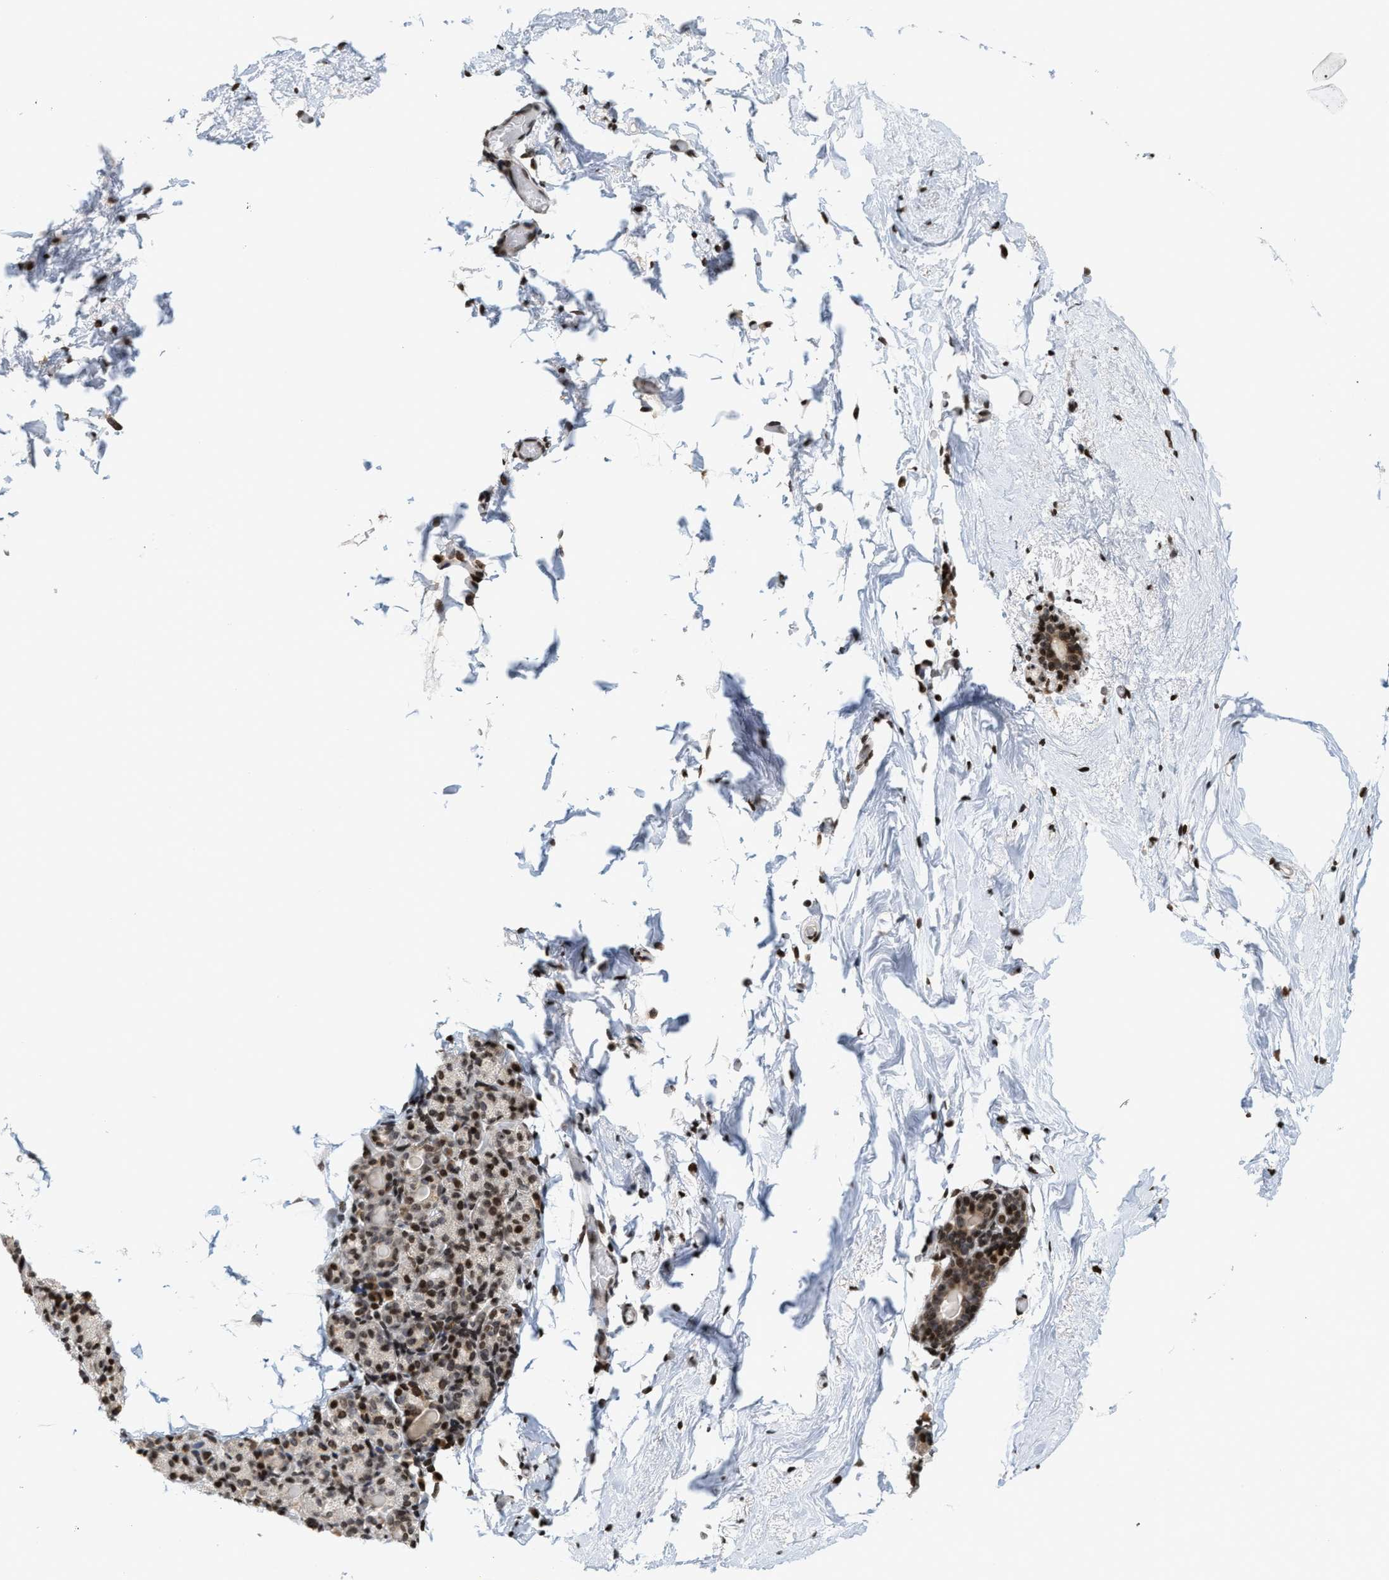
{"staining": {"intensity": "moderate", "quantity": ">75%", "location": "nuclear"}, "tissue": "breast", "cell_type": "Adipocytes", "image_type": "normal", "snomed": [{"axis": "morphology", "description": "Normal tissue, NOS"}, {"axis": "topography", "description": "Breast"}], "caption": "Protein expression analysis of unremarkable human breast reveals moderate nuclear staining in approximately >75% of adipocytes. Nuclei are stained in blue.", "gene": "PDZD2", "patient": {"sex": "female", "age": 62}}